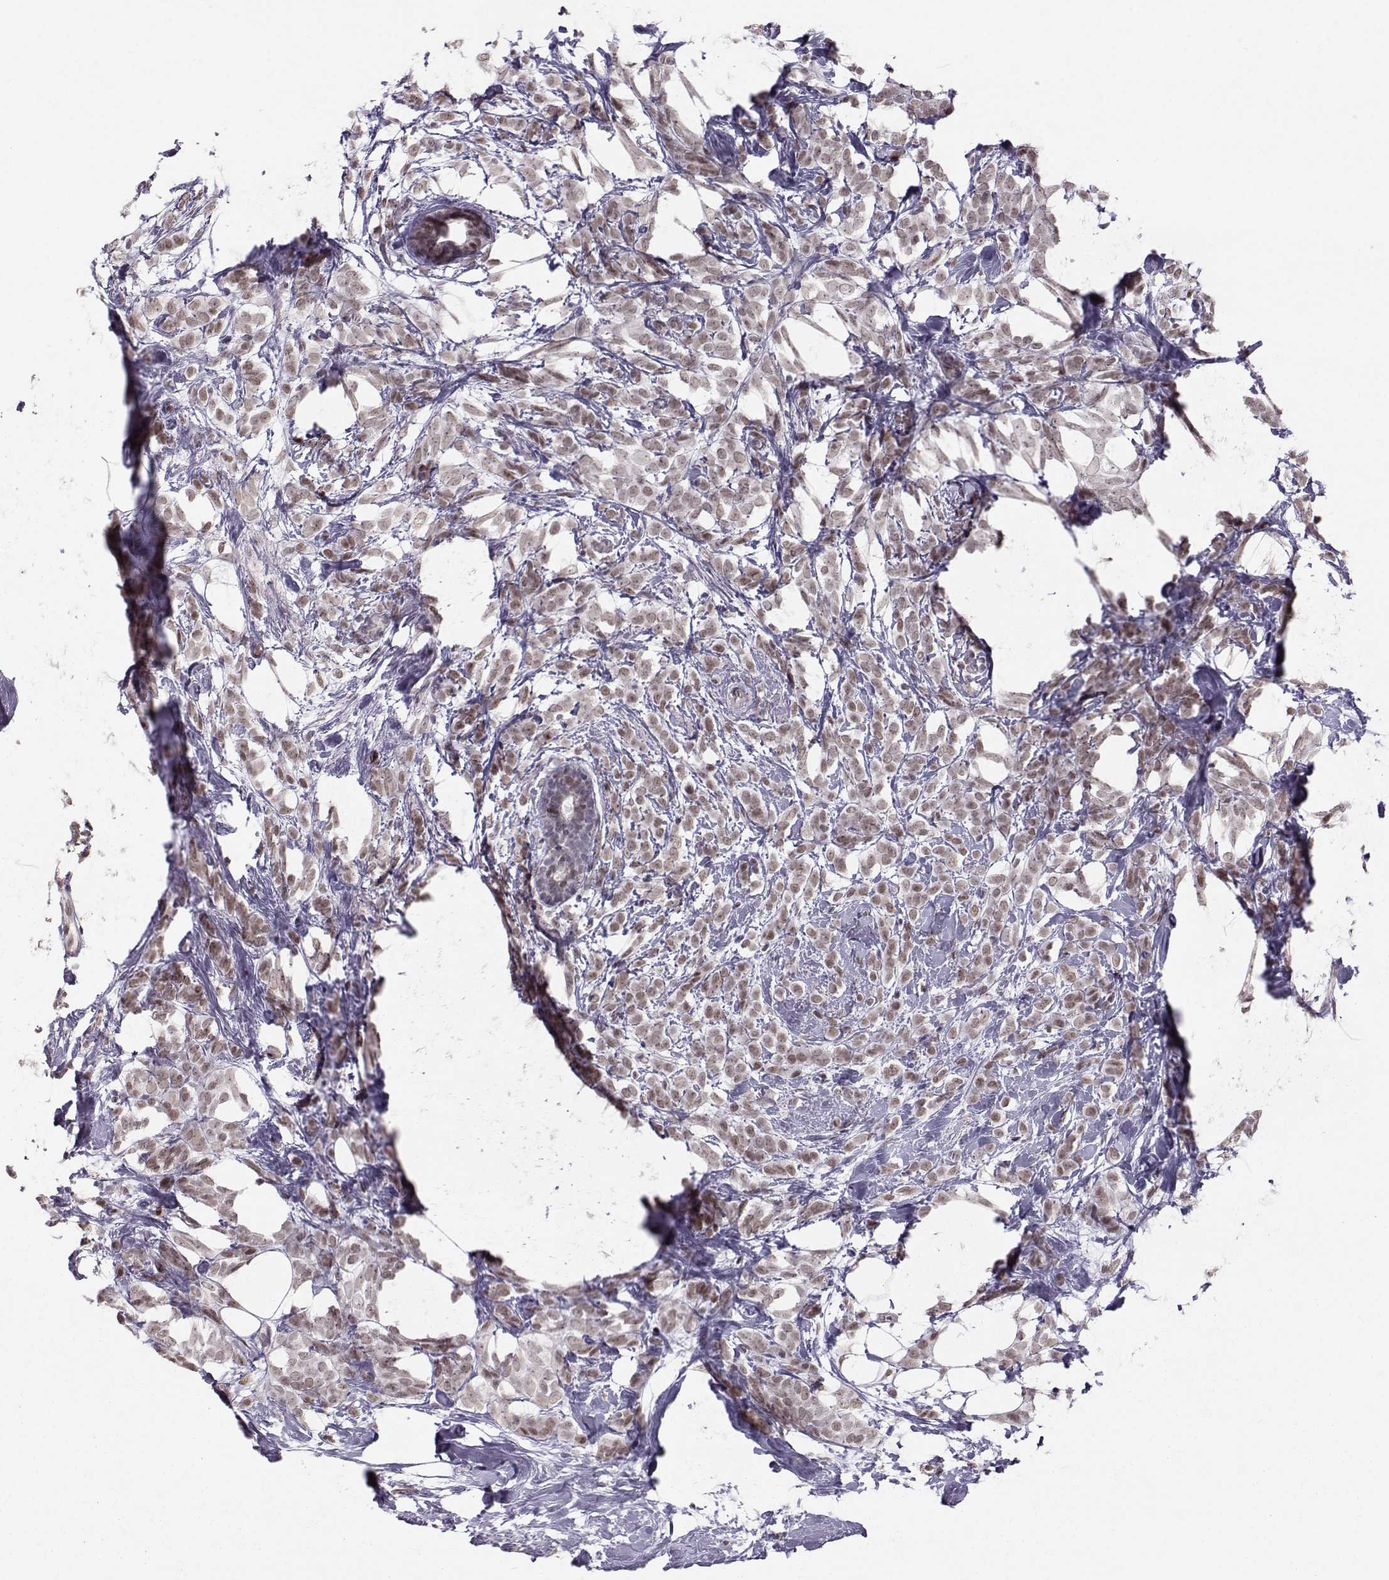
{"staining": {"intensity": "weak", "quantity": ">75%", "location": "nuclear"}, "tissue": "breast cancer", "cell_type": "Tumor cells", "image_type": "cancer", "snomed": [{"axis": "morphology", "description": "Lobular carcinoma"}, {"axis": "topography", "description": "Breast"}], "caption": "A histopathology image showing weak nuclear expression in about >75% of tumor cells in breast lobular carcinoma, as visualized by brown immunohistochemical staining.", "gene": "SNAPC2", "patient": {"sex": "female", "age": 49}}